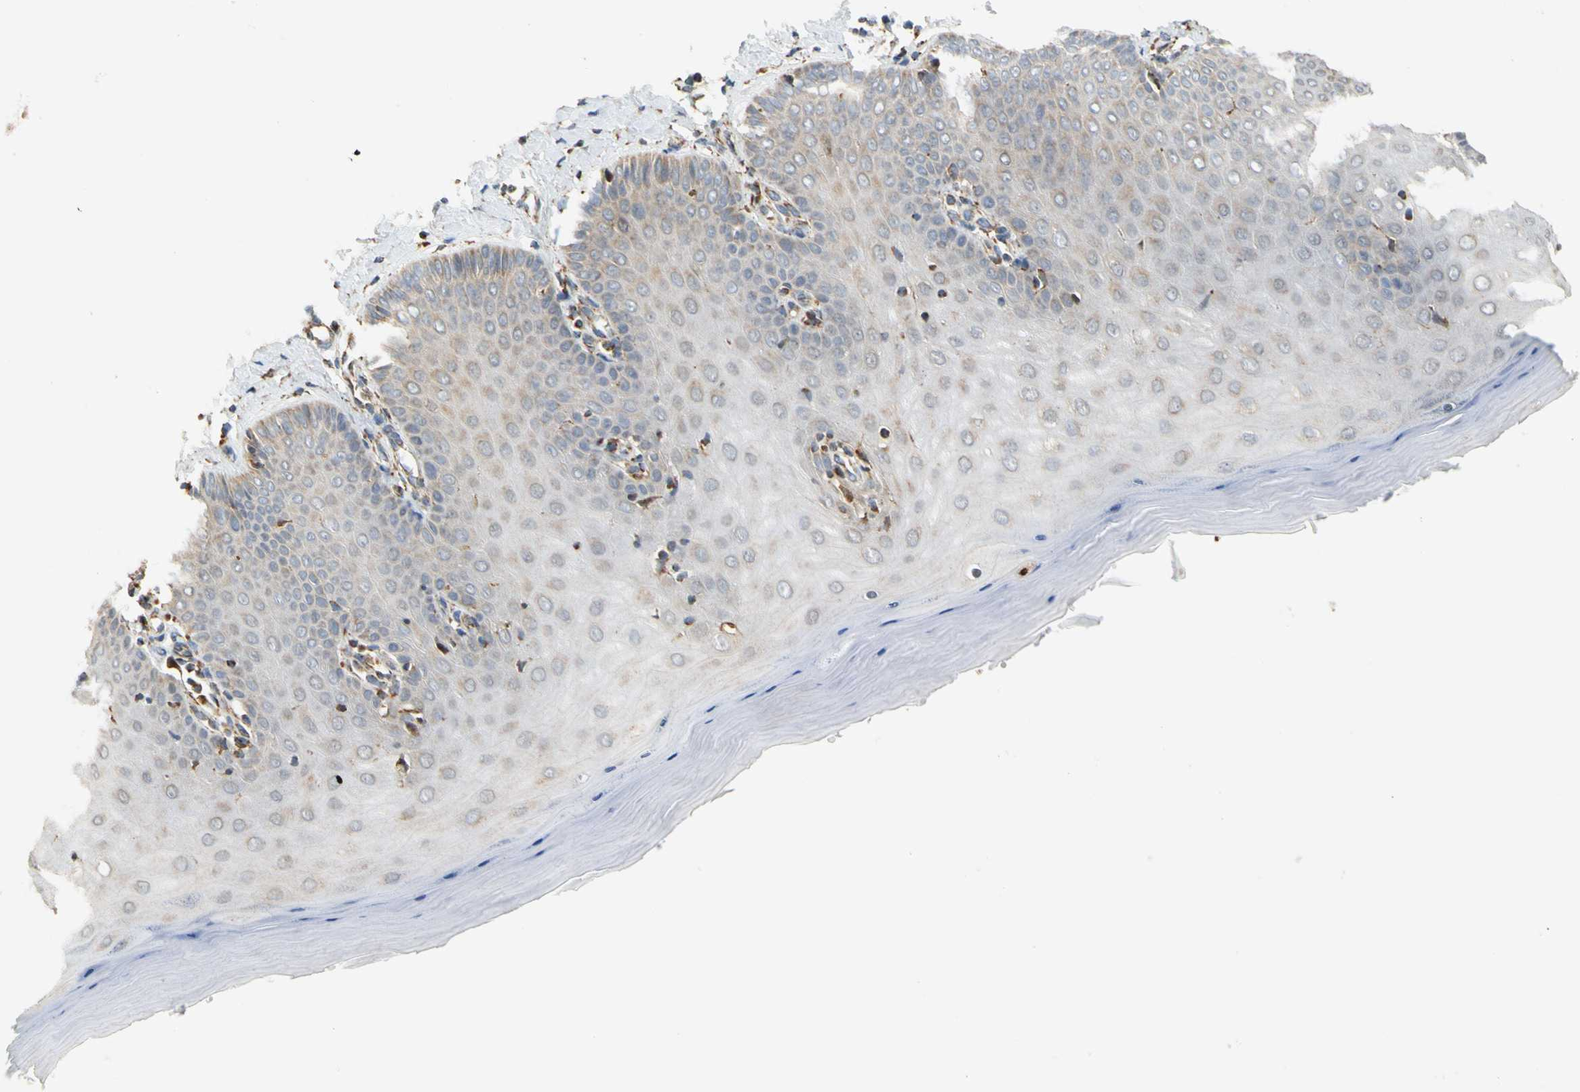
{"staining": {"intensity": "weak", "quantity": "<25%", "location": "cytoplasmic/membranous"}, "tissue": "cervix", "cell_type": "Squamous epithelial cells", "image_type": "normal", "snomed": [{"axis": "morphology", "description": "Normal tissue, NOS"}, {"axis": "topography", "description": "Cervix"}], "caption": "Human cervix stained for a protein using IHC demonstrates no staining in squamous epithelial cells.", "gene": "SFXN3", "patient": {"sex": "female", "age": 55}}